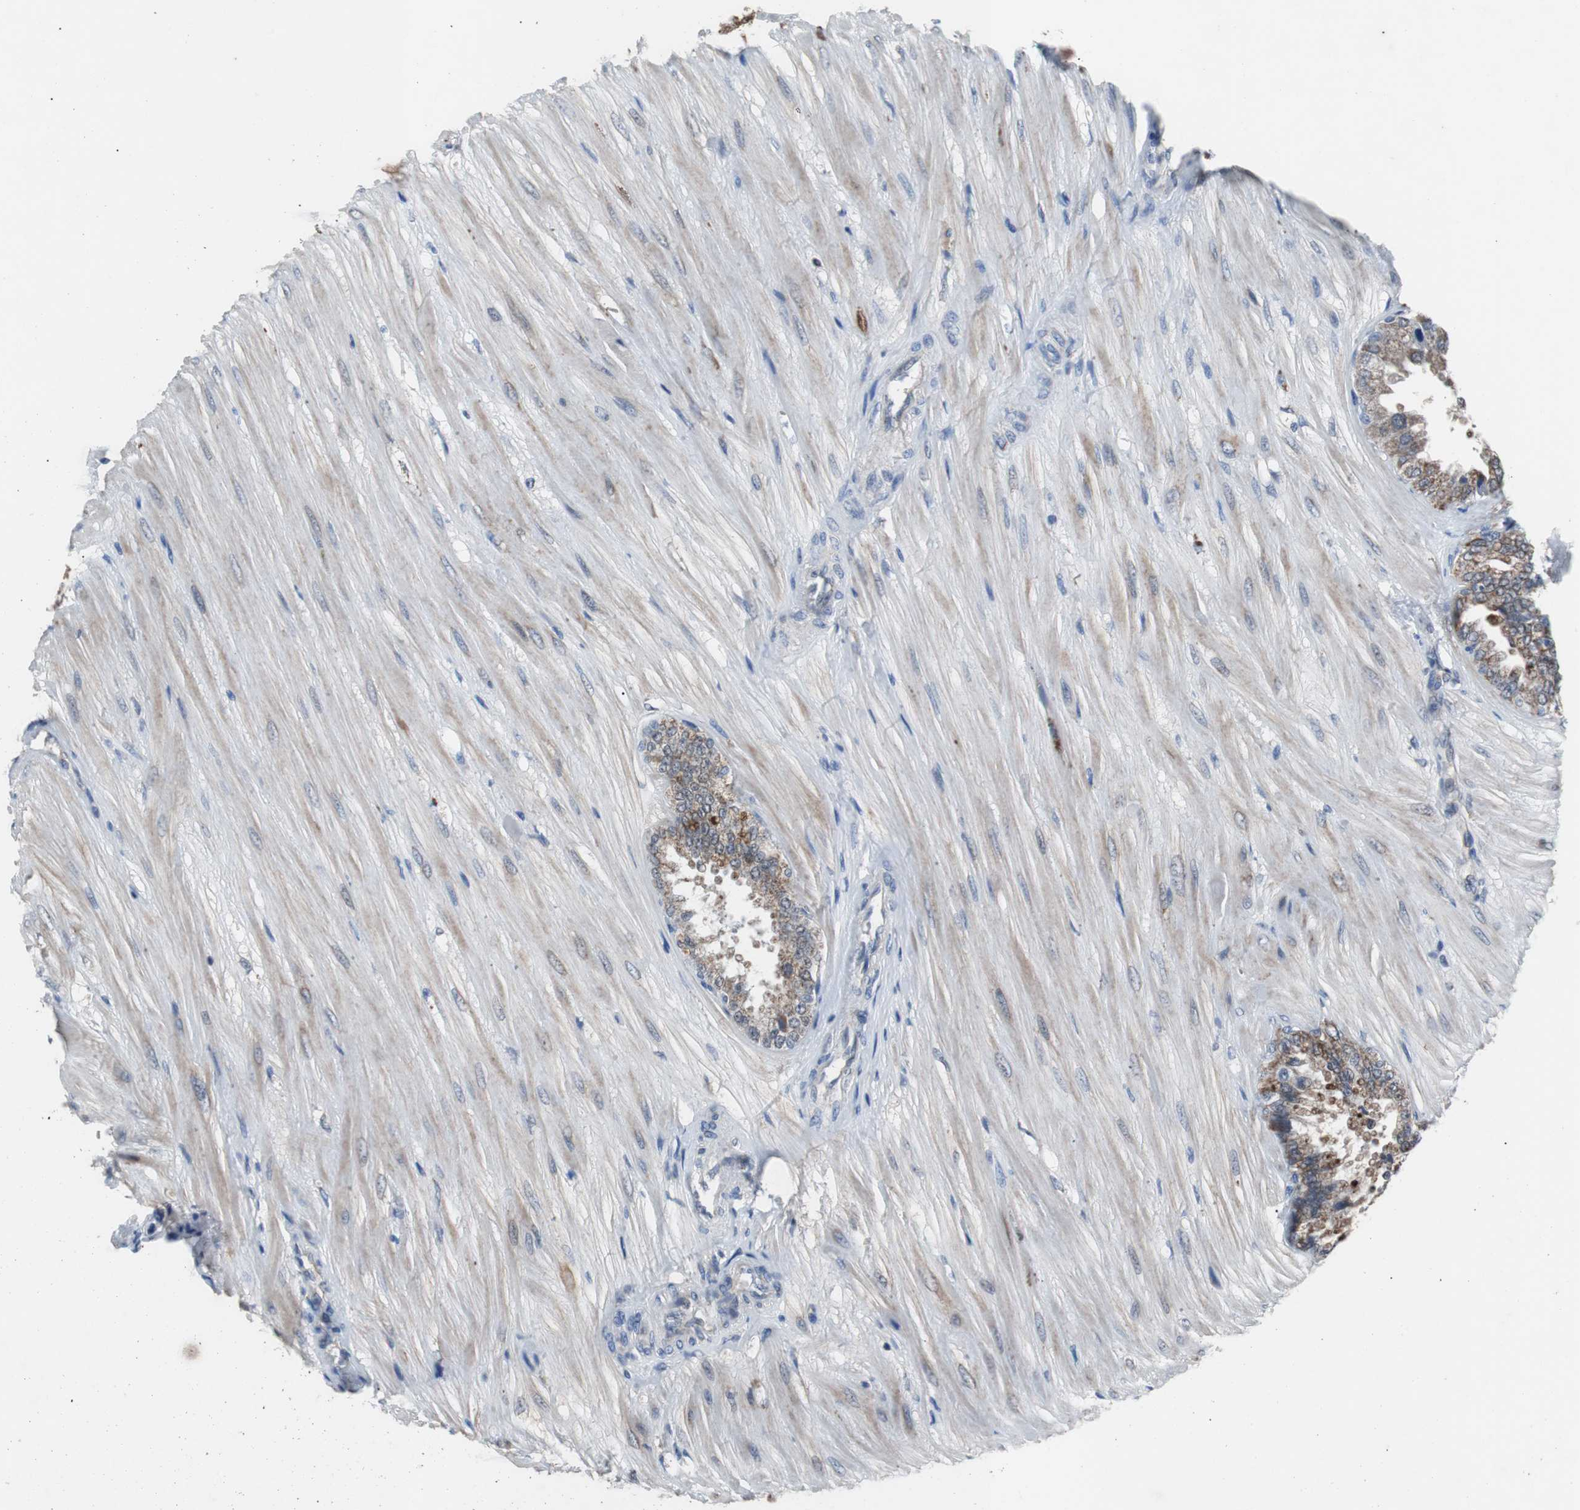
{"staining": {"intensity": "strong", "quantity": ">75%", "location": "cytoplasmic/membranous"}, "tissue": "seminal vesicle", "cell_type": "Glandular cells", "image_type": "normal", "snomed": [{"axis": "morphology", "description": "Normal tissue, NOS"}, {"axis": "topography", "description": "Seminal veicle"}], "caption": "Immunohistochemical staining of unremarkable human seminal vesicle demonstrates >75% levels of strong cytoplasmic/membranous protein expression in approximately >75% of glandular cells. The protein of interest is stained brown, and the nuclei are stained in blue (DAB (3,3'-diaminobenzidine) IHC with brightfield microscopy, high magnification).", "gene": "PITRM1", "patient": {"sex": "male", "age": 46}}